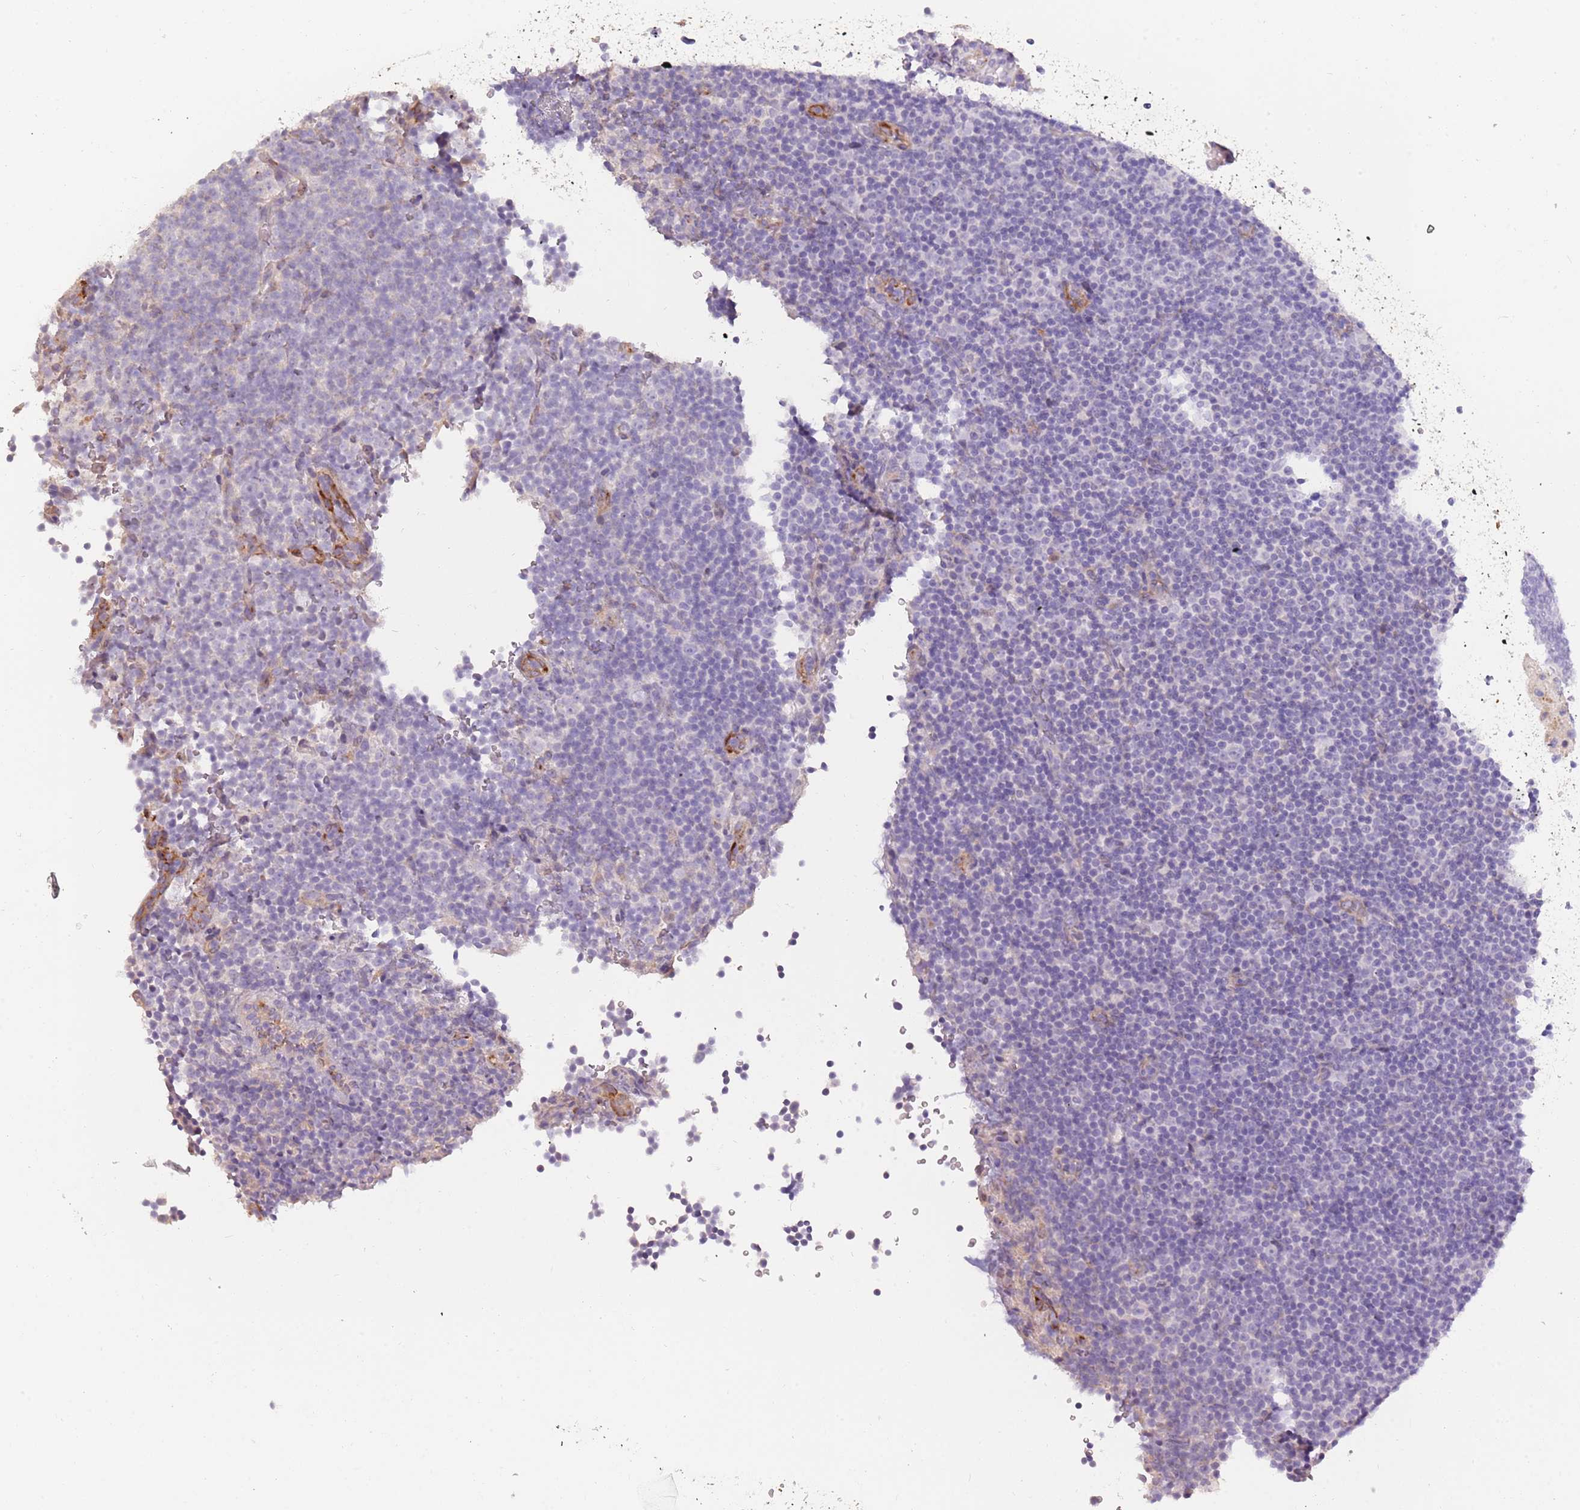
{"staining": {"intensity": "negative", "quantity": "none", "location": "none"}, "tissue": "lymphoma", "cell_type": "Tumor cells", "image_type": "cancer", "snomed": [{"axis": "morphology", "description": "Malignant lymphoma, non-Hodgkin's type, Low grade"}, {"axis": "topography", "description": "Lymph node"}], "caption": "Immunohistochemical staining of lymphoma demonstrates no significant staining in tumor cells.", "gene": "TNFRSF6B", "patient": {"sex": "female", "age": 67}}